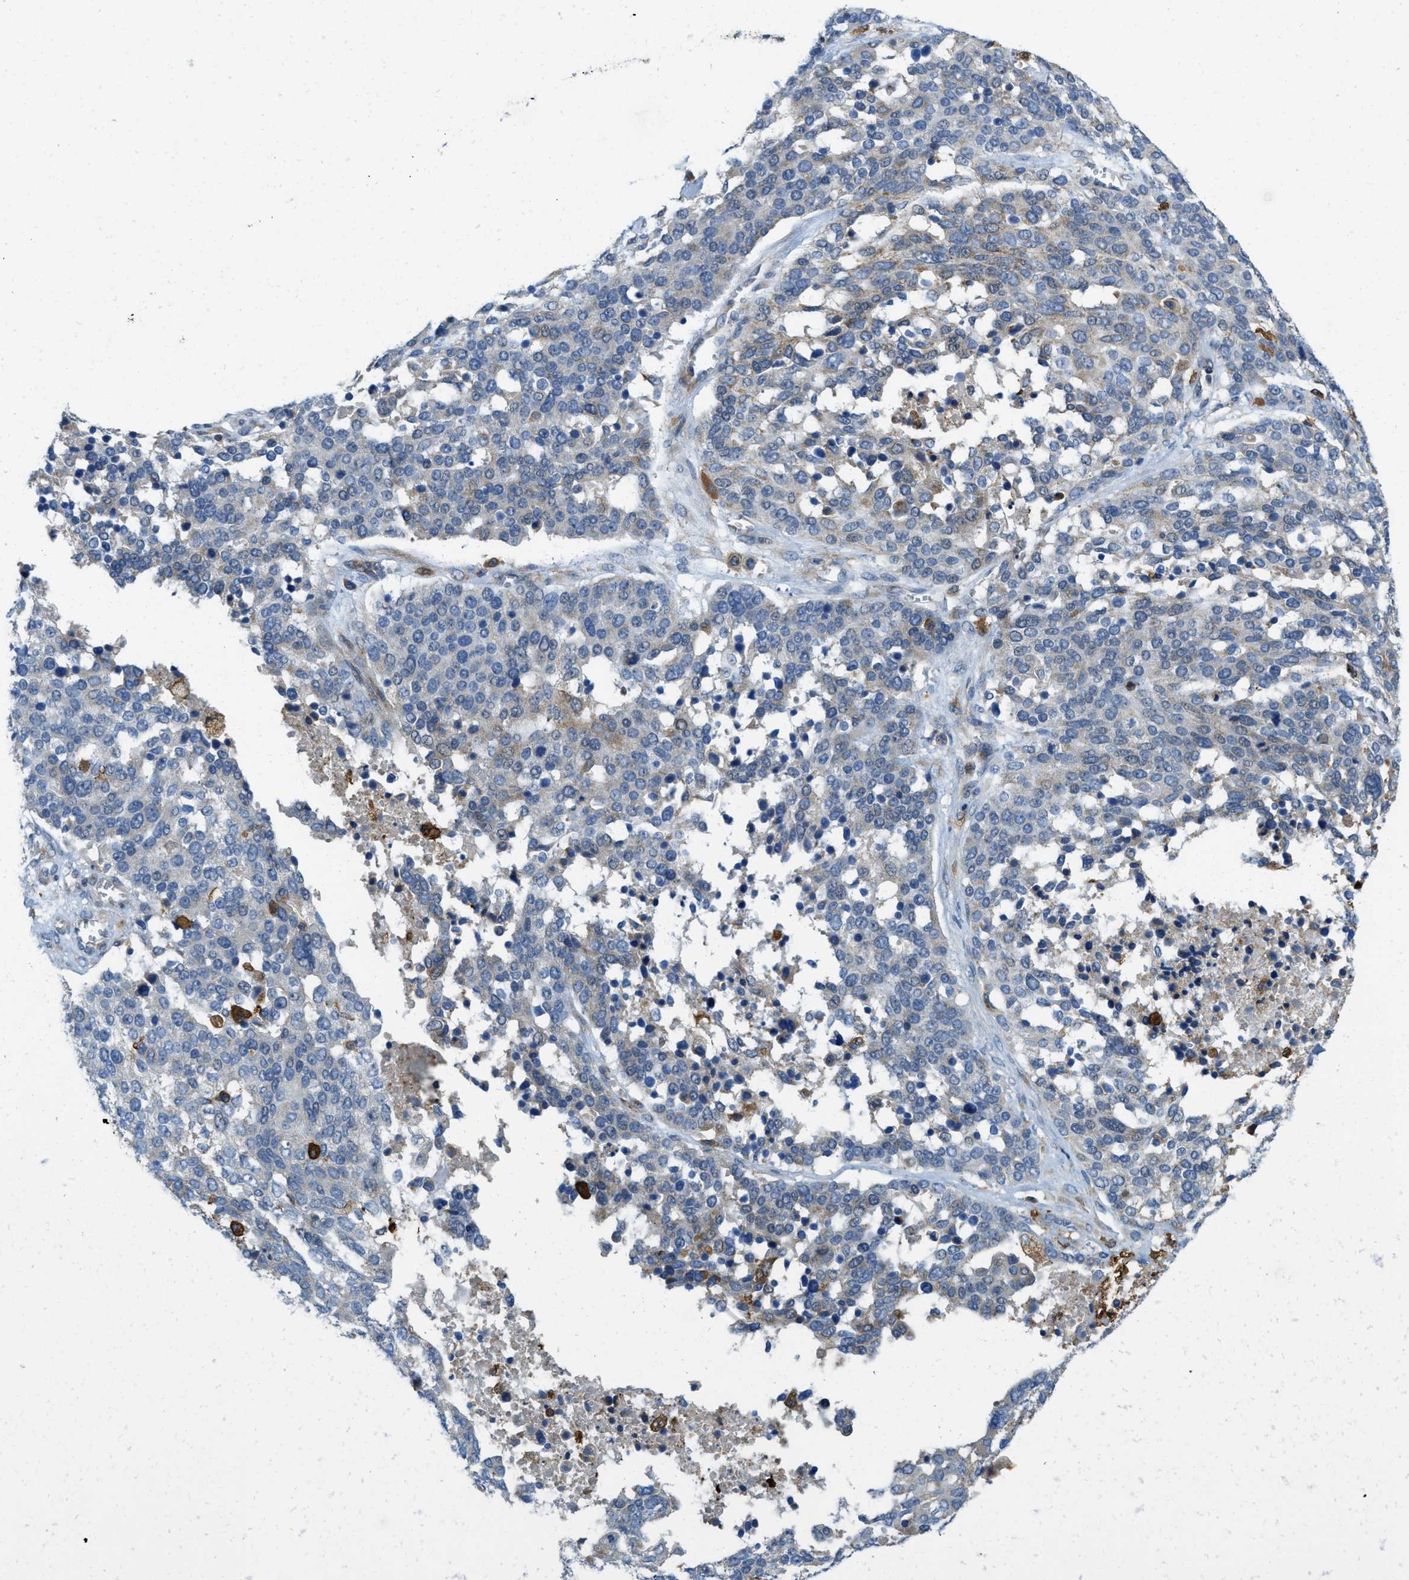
{"staining": {"intensity": "weak", "quantity": "<25%", "location": "cytoplasmic/membranous"}, "tissue": "ovarian cancer", "cell_type": "Tumor cells", "image_type": "cancer", "snomed": [{"axis": "morphology", "description": "Cystadenocarcinoma, serous, NOS"}, {"axis": "topography", "description": "Ovary"}], "caption": "High magnification brightfield microscopy of ovarian cancer stained with DAB (brown) and counterstained with hematoxylin (blue): tumor cells show no significant staining.", "gene": "RFFL", "patient": {"sex": "female", "age": 44}}